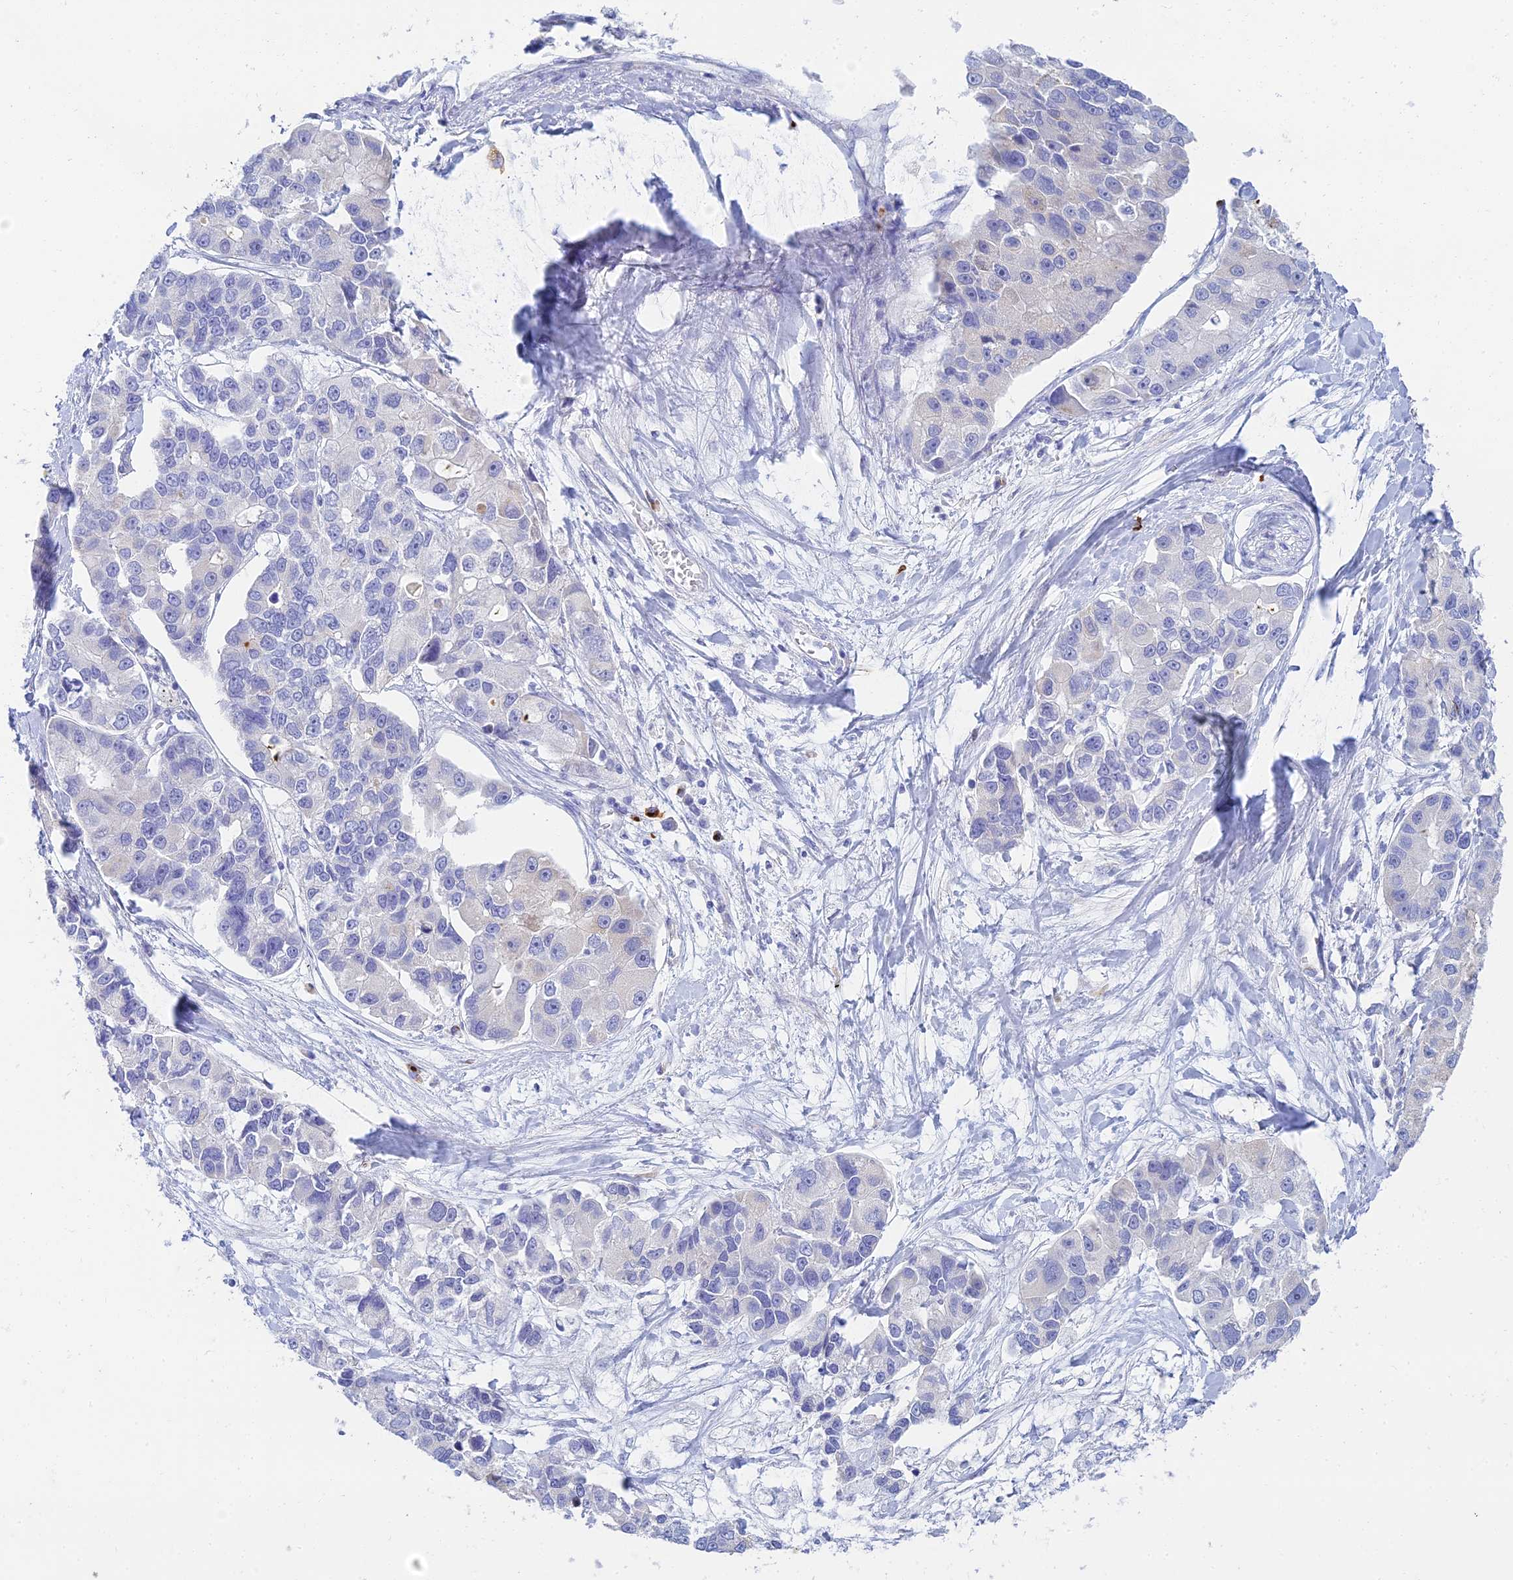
{"staining": {"intensity": "negative", "quantity": "none", "location": "none"}, "tissue": "lung cancer", "cell_type": "Tumor cells", "image_type": "cancer", "snomed": [{"axis": "morphology", "description": "Adenocarcinoma, NOS"}, {"axis": "topography", "description": "Lung"}], "caption": "An immunohistochemistry (IHC) photomicrograph of lung cancer (adenocarcinoma) is shown. There is no staining in tumor cells of lung cancer (adenocarcinoma).", "gene": "CEP152", "patient": {"sex": "female", "age": 54}}